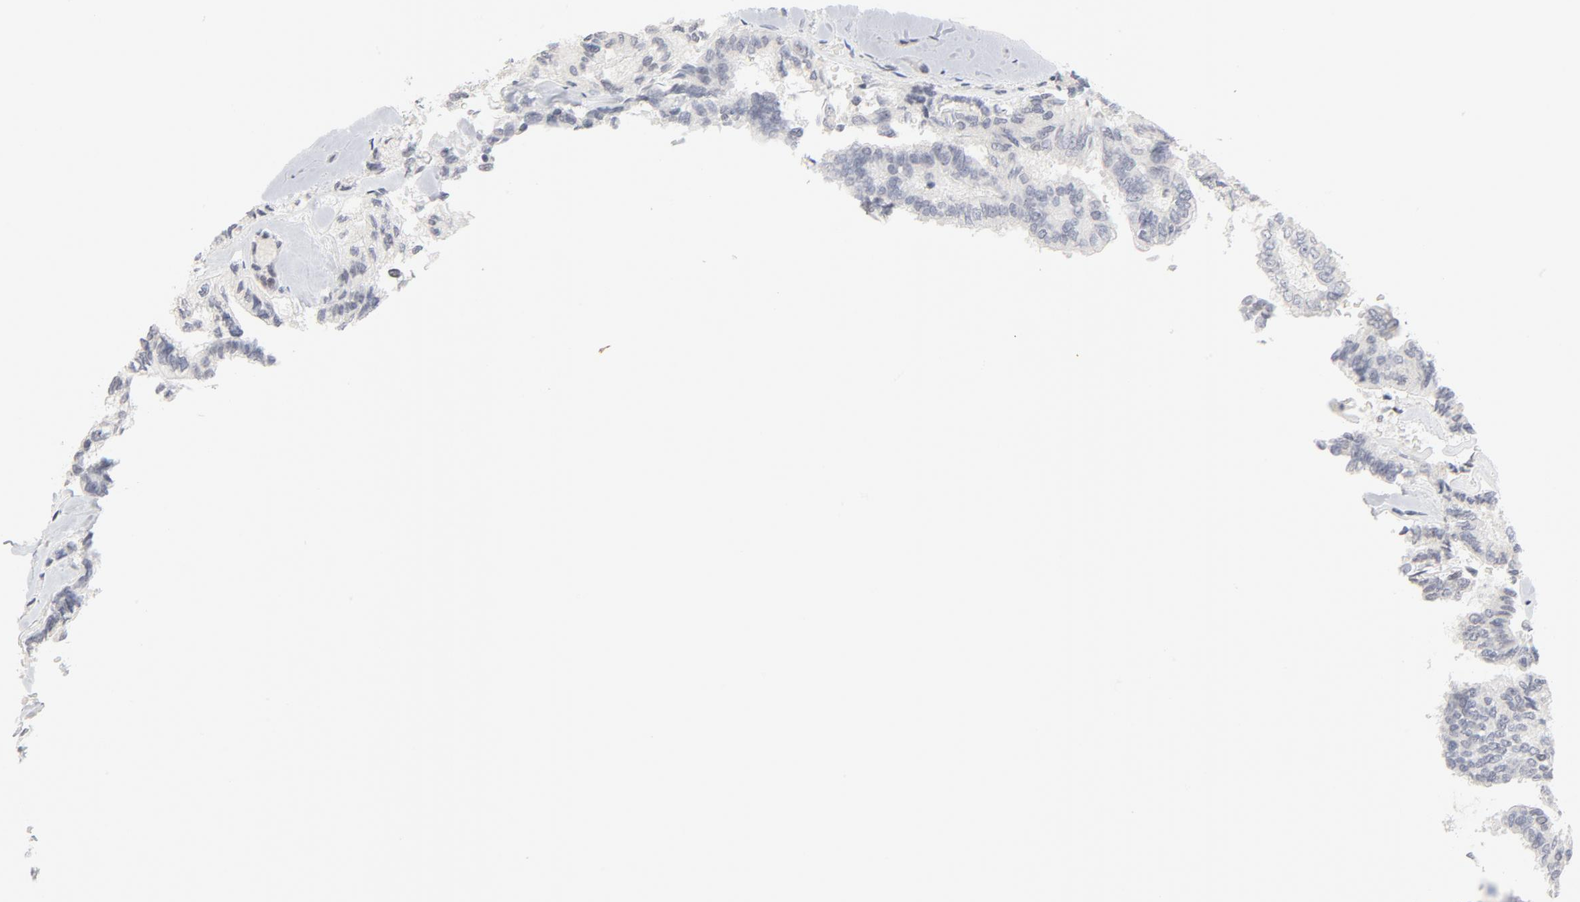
{"staining": {"intensity": "weak", "quantity": "<25%", "location": "nuclear"}, "tissue": "thyroid cancer", "cell_type": "Tumor cells", "image_type": "cancer", "snomed": [{"axis": "morphology", "description": "Papillary adenocarcinoma, NOS"}, {"axis": "topography", "description": "Thyroid gland"}], "caption": "DAB (3,3'-diaminobenzidine) immunohistochemical staining of thyroid papillary adenocarcinoma demonstrates no significant staining in tumor cells.", "gene": "GTF2H1", "patient": {"sex": "female", "age": 35}}